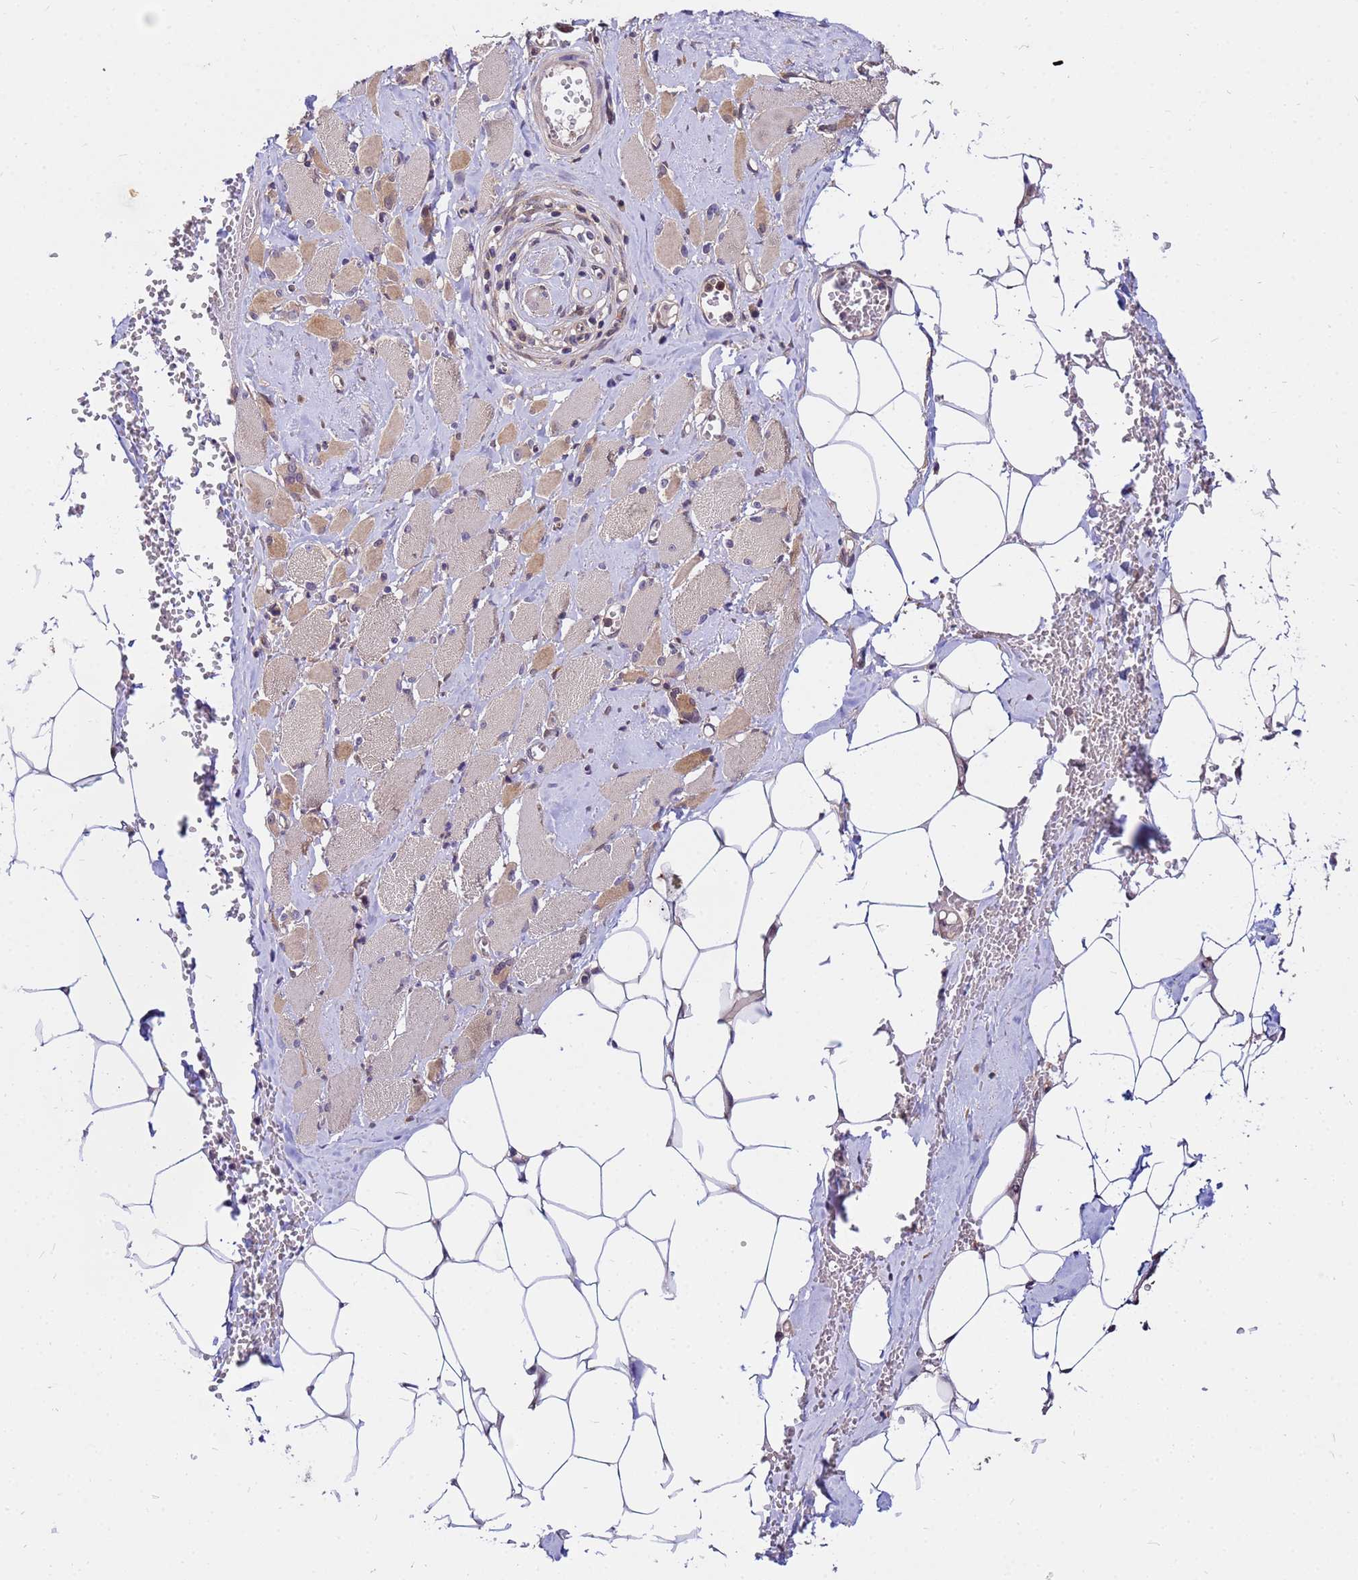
{"staining": {"intensity": "weak", "quantity": "<25%", "location": "cytoplasmic/membranous"}, "tissue": "skeletal muscle", "cell_type": "Myocytes", "image_type": "normal", "snomed": [{"axis": "morphology", "description": "Normal tissue, NOS"}, {"axis": "morphology", "description": "Basal cell carcinoma"}, {"axis": "topography", "description": "Skeletal muscle"}], "caption": "Immunohistochemistry image of normal skeletal muscle: skeletal muscle stained with DAB shows no significant protein positivity in myocytes.", "gene": "GET3", "patient": {"sex": "female", "age": 64}}